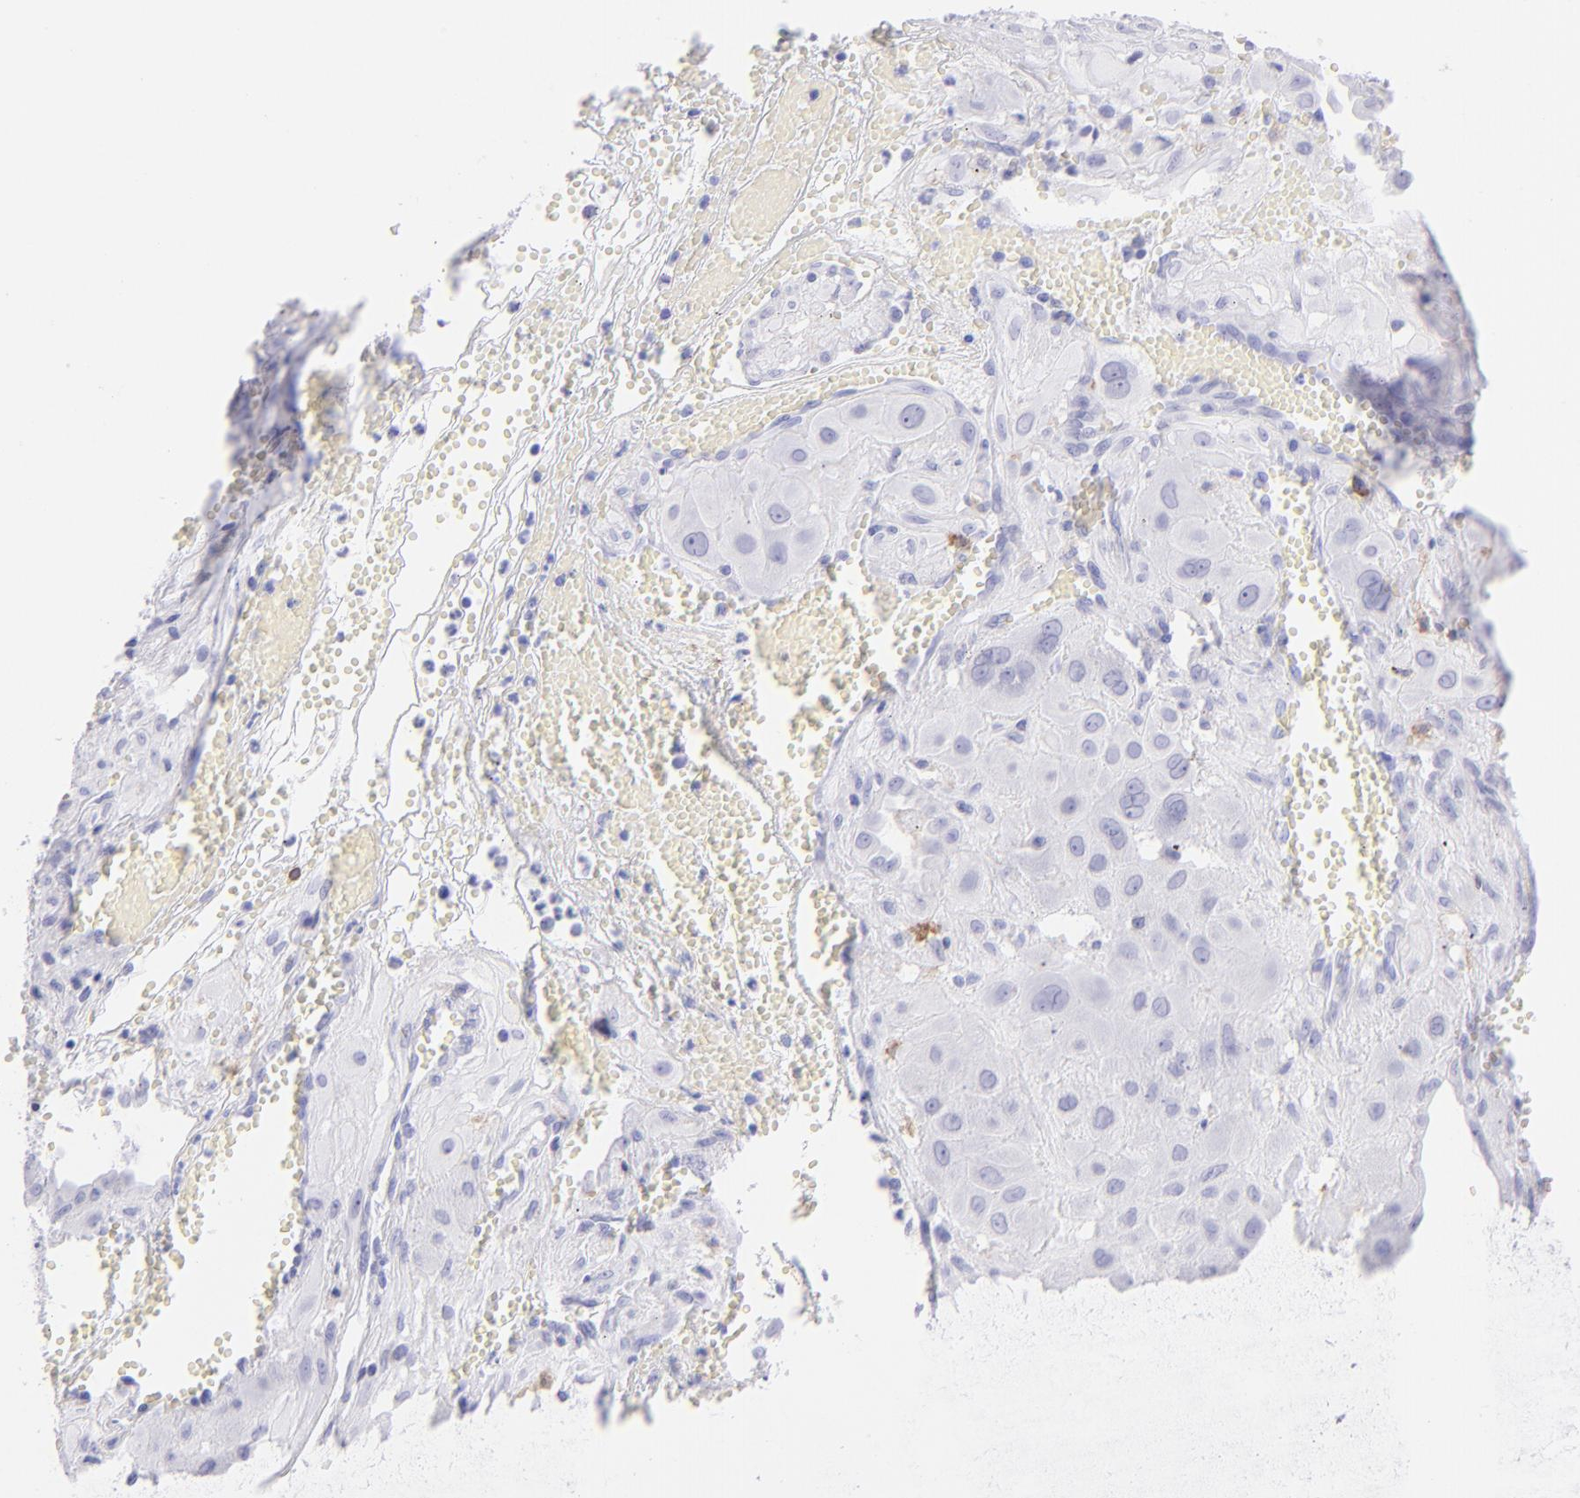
{"staining": {"intensity": "negative", "quantity": "none", "location": "none"}, "tissue": "cervical cancer", "cell_type": "Tumor cells", "image_type": "cancer", "snomed": [{"axis": "morphology", "description": "Squamous cell carcinoma, NOS"}, {"axis": "topography", "description": "Cervix"}], "caption": "Tumor cells are negative for brown protein staining in cervical cancer (squamous cell carcinoma). Brightfield microscopy of immunohistochemistry (IHC) stained with DAB (3,3'-diaminobenzidine) (brown) and hematoxylin (blue), captured at high magnification.", "gene": "CD72", "patient": {"sex": "female", "age": 34}}